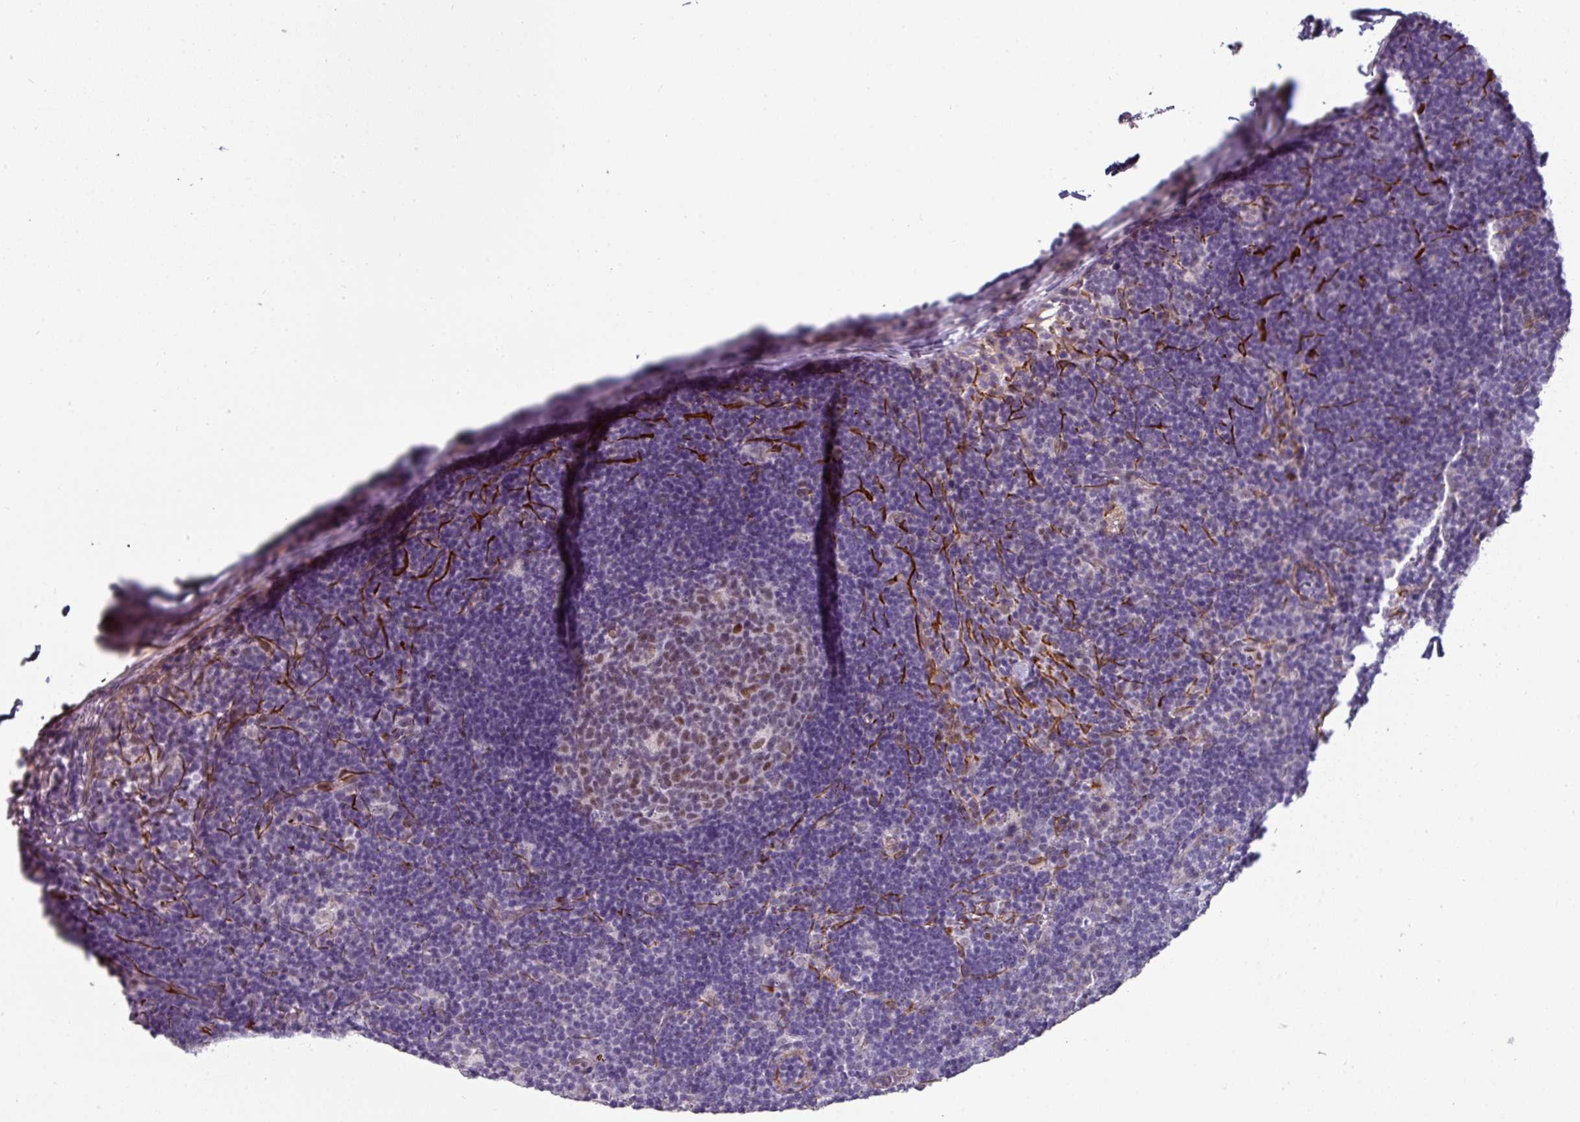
{"staining": {"intensity": "moderate", "quantity": "<25%", "location": "nuclear"}, "tissue": "lymph node", "cell_type": "Germinal center cells", "image_type": "normal", "snomed": [{"axis": "morphology", "description": "Normal tissue, NOS"}, {"axis": "topography", "description": "Lymph node"}], "caption": "Moderate nuclear protein expression is present in approximately <25% of germinal center cells in lymph node. Using DAB (3,3'-diaminobenzidine) (brown) and hematoxylin (blue) stains, captured at high magnification using brightfield microscopy.", "gene": "EYA3", "patient": {"sex": "female", "age": 29}}